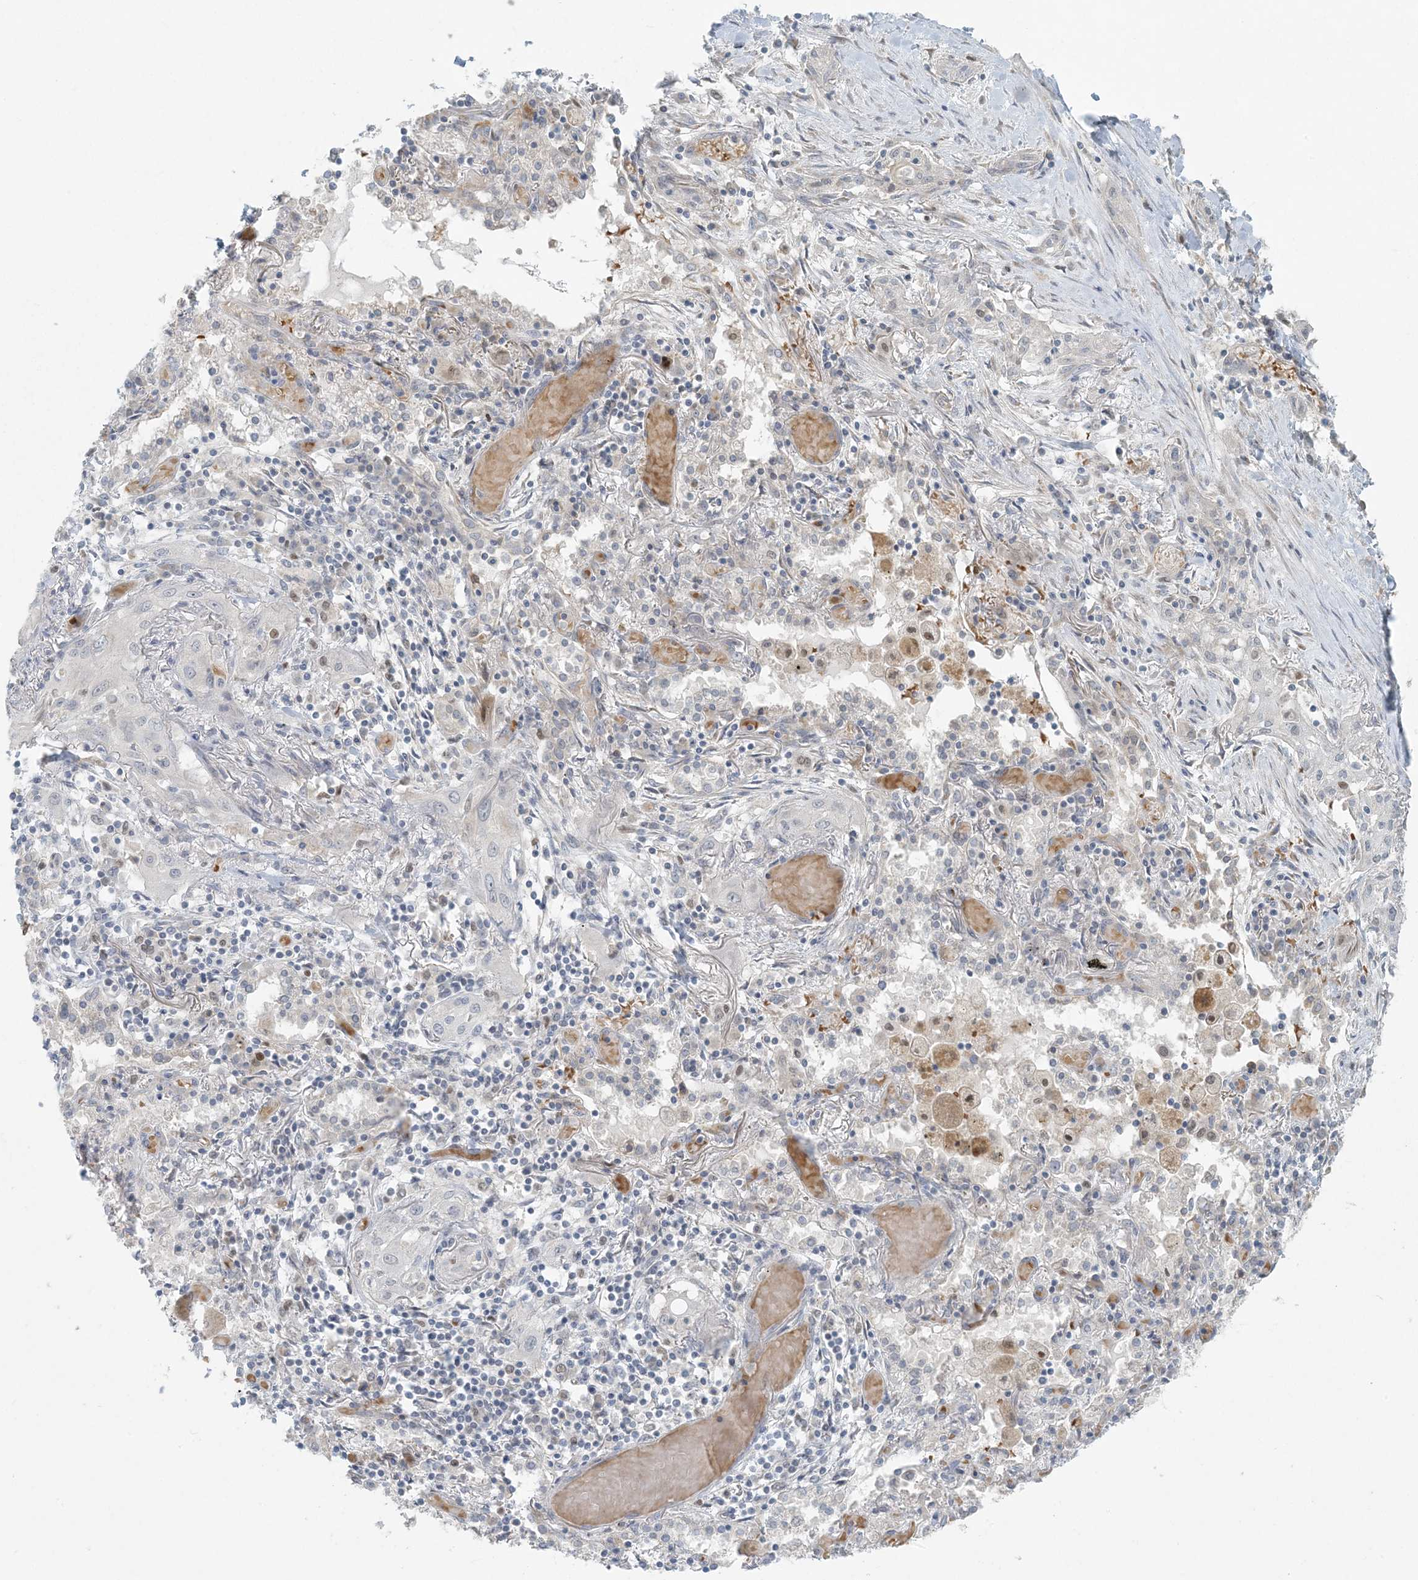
{"staining": {"intensity": "negative", "quantity": "none", "location": "none"}, "tissue": "lung cancer", "cell_type": "Tumor cells", "image_type": "cancer", "snomed": [{"axis": "morphology", "description": "Squamous cell carcinoma, NOS"}, {"axis": "topography", "description": "Lung"}], "caption": "Photomicrograph shows no protein expression in tumor cells of squamous cell carcinoma (lung) tissue. (Stains: DAB (3,3'-diaminobenzidine) IHC with hematoxylin counter stain, Microscopy: brightfield microscopy at high magnification).", "gene": "CTDNEP1", "patient": {"sex": "female", "age": 47}}